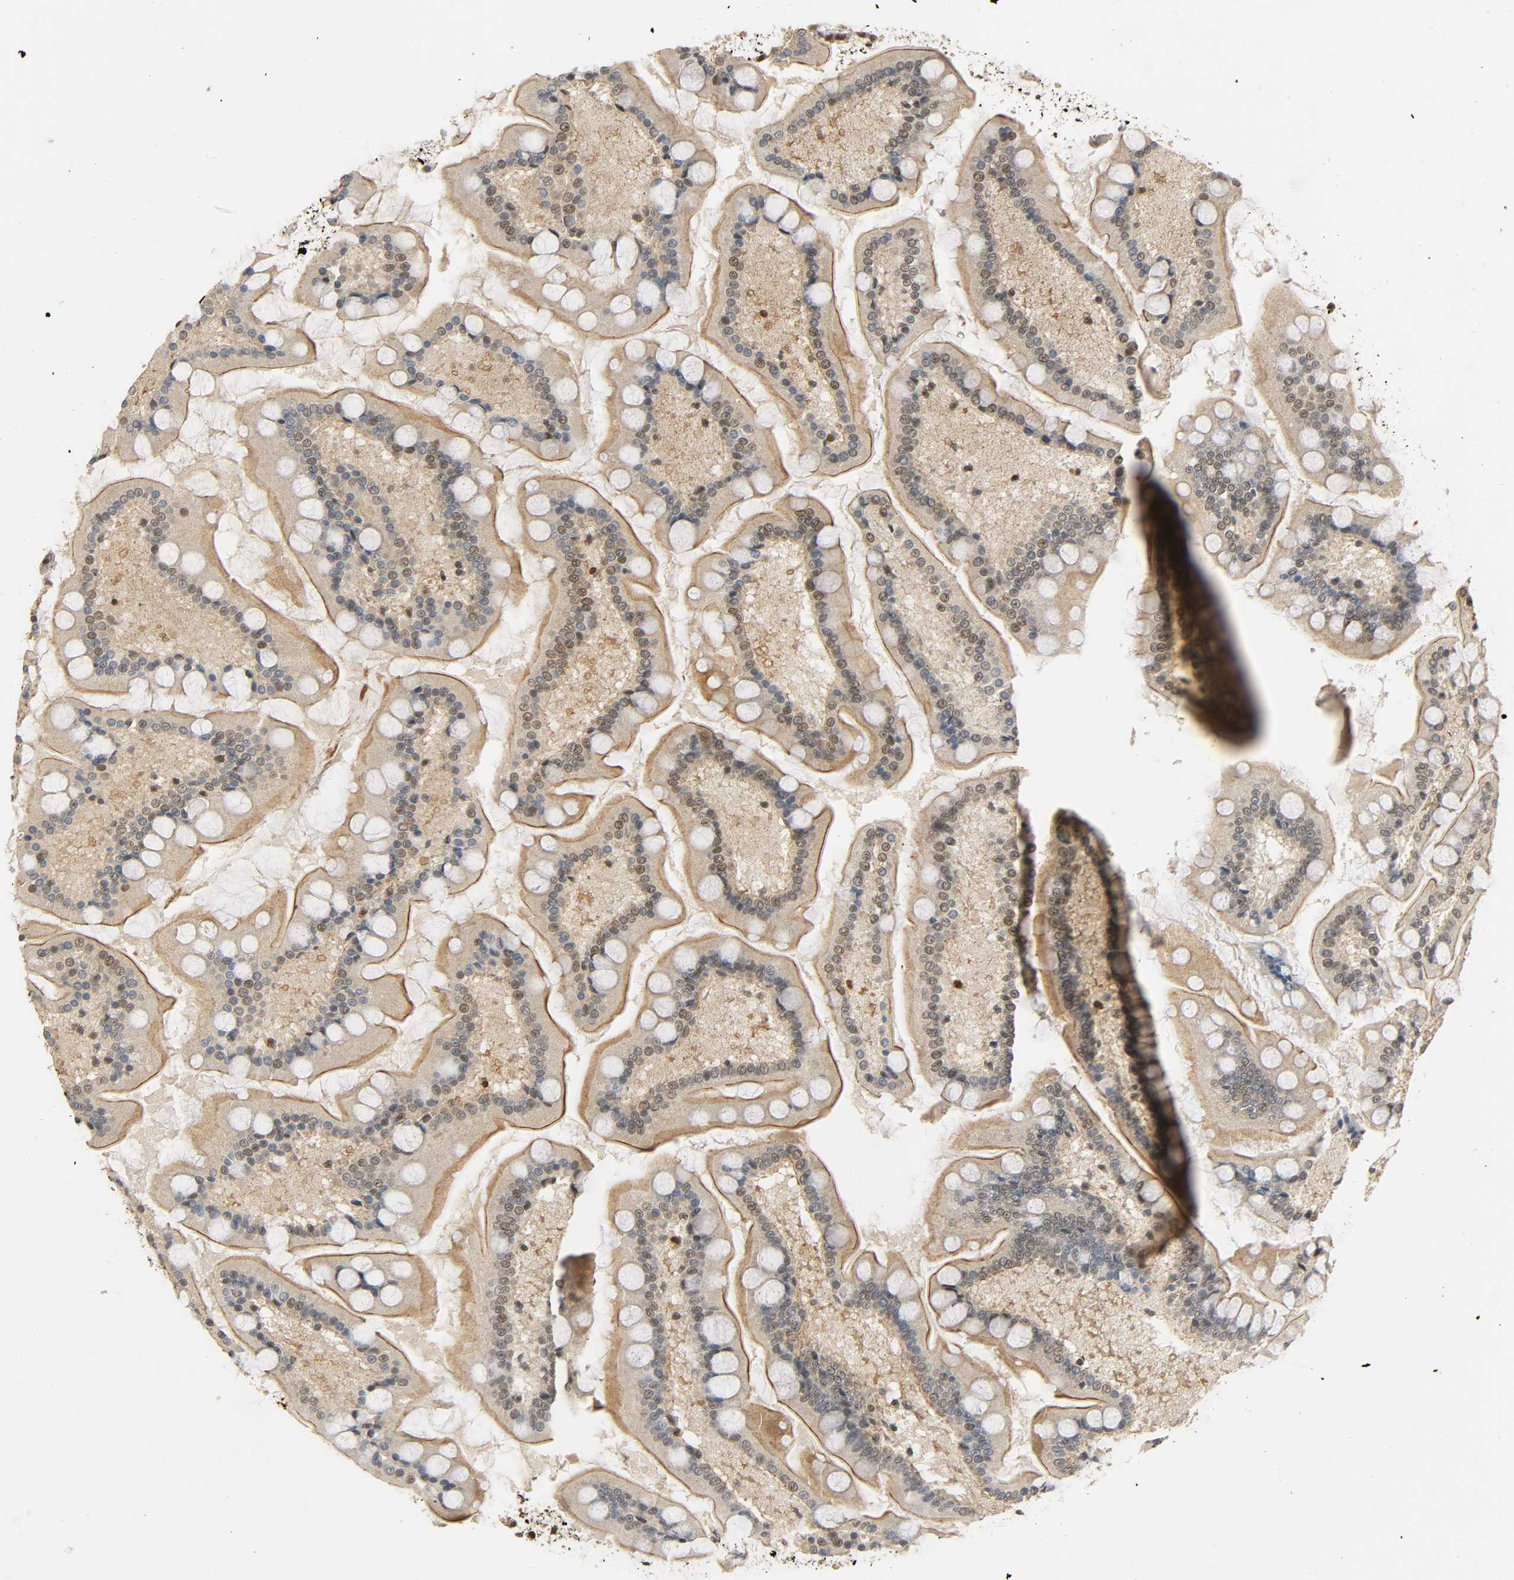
{"staining": {"intensity": "strong", "quantity": "<25%", "location": "cytoplasmic/membranous,nuclear"}, "tissue": "small intestine", "cell_type": "Glandular cells", "image_type": "normal", "snomed": [{"axis": "morphology", "description": "Normal tissue, NOS"}, {"axis": "topography", "description": "Small intestine"}], "caption": "A medium amount of strong cytoplasmic/membranous,nuclear expression is appreciated in about <25% of glandular cells in normal small intestine.", "gene": "ZFPM2", "patient": {"sex": "male", "age": 41}}